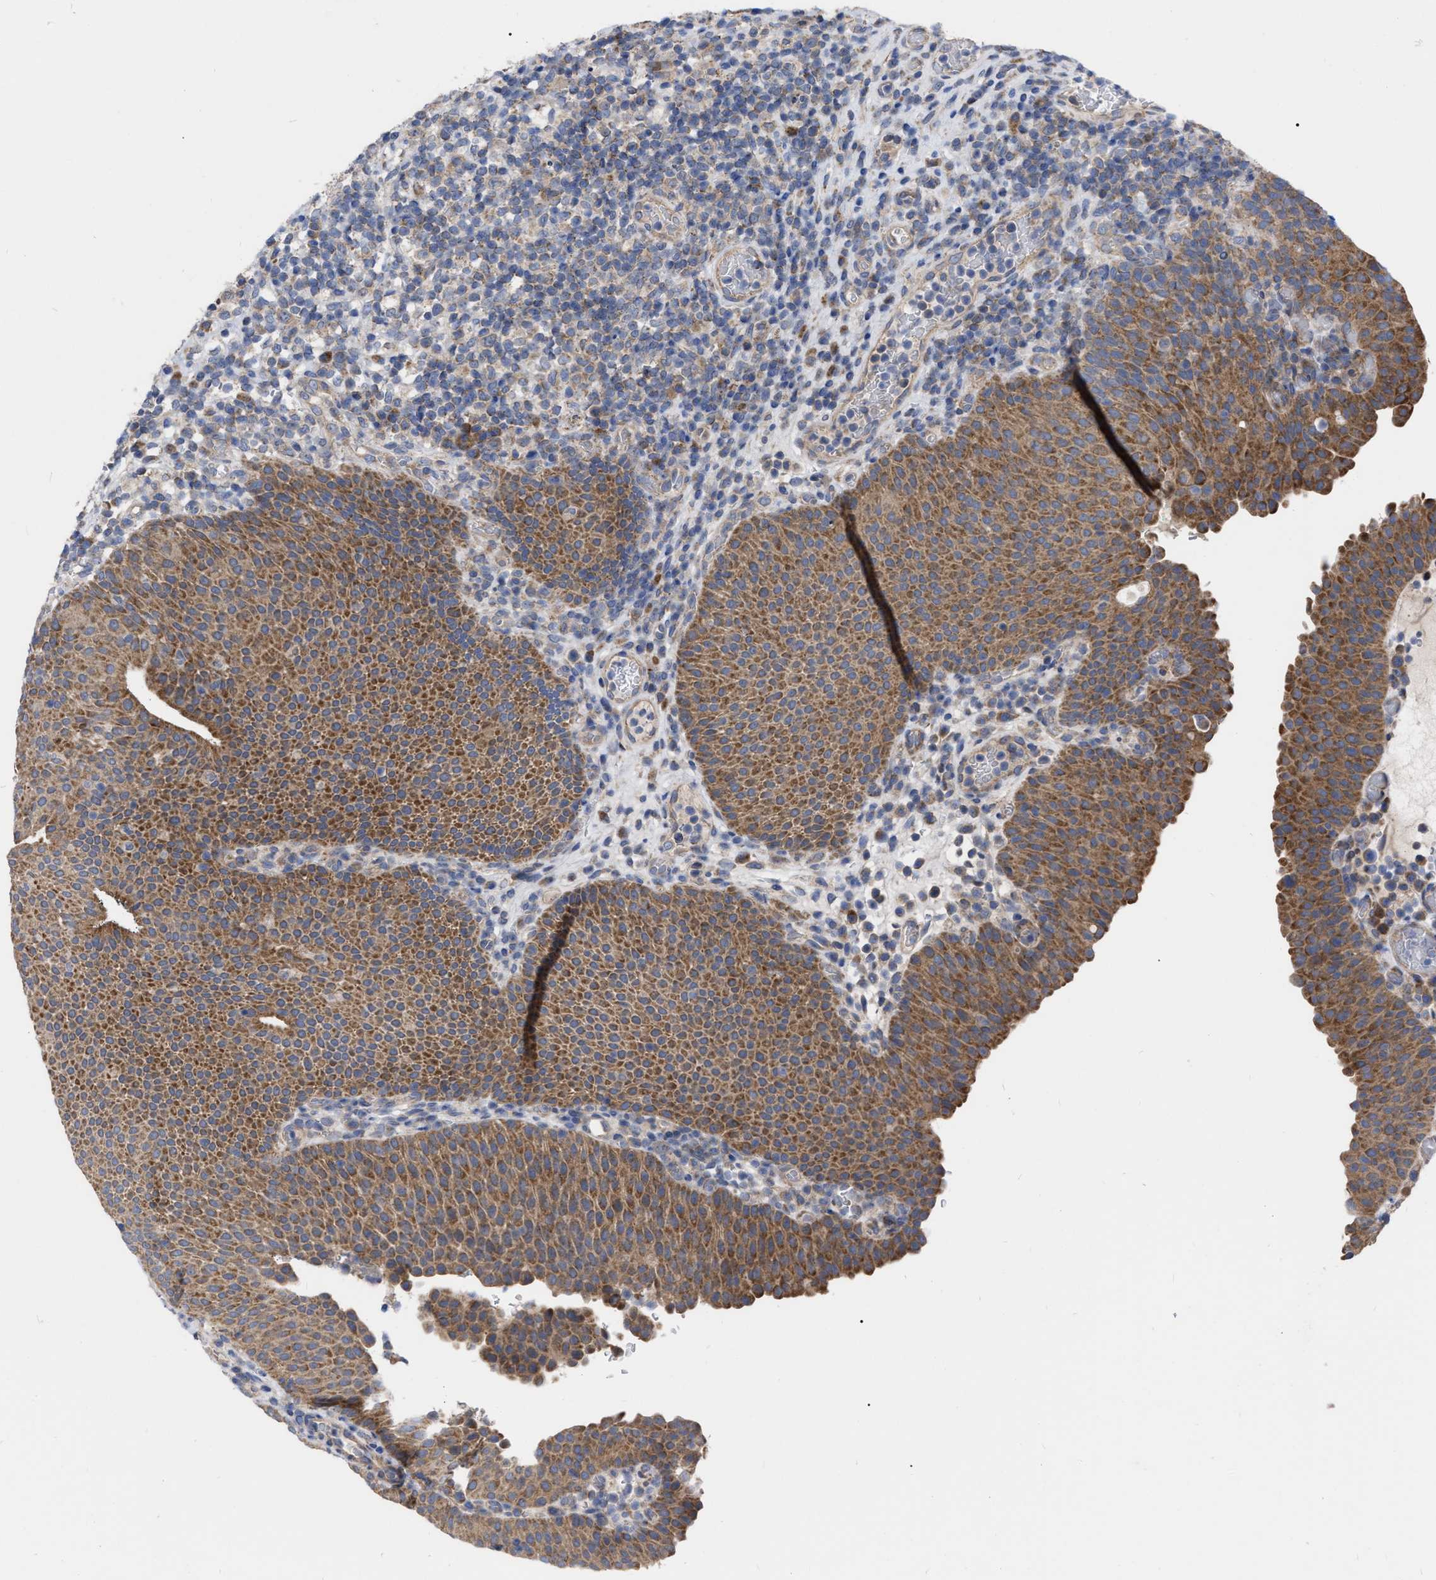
{"staining": {"intensity": "strong", "quantity": ">75%", "location": "cytoplasmic/membranous"}, "tissue": "urothelial cancer", "cell_type": "Tumor cells", "image_type": "cancer", "snomed": [{"axis": "morphology", "description": "Urothelial carcinoma, High grade"}, {"axis": "topography", "description": "Urinary bladder"}], "caption": "Immunohistochemical staining of urothelial carcinoma (high-grade) exhibits high levels of strong cytoplasmic/membranous protein expression in about >75% of tumor cells.", "gene": "CDKN2C", "patient": {"sex": "male", "age": 74}}